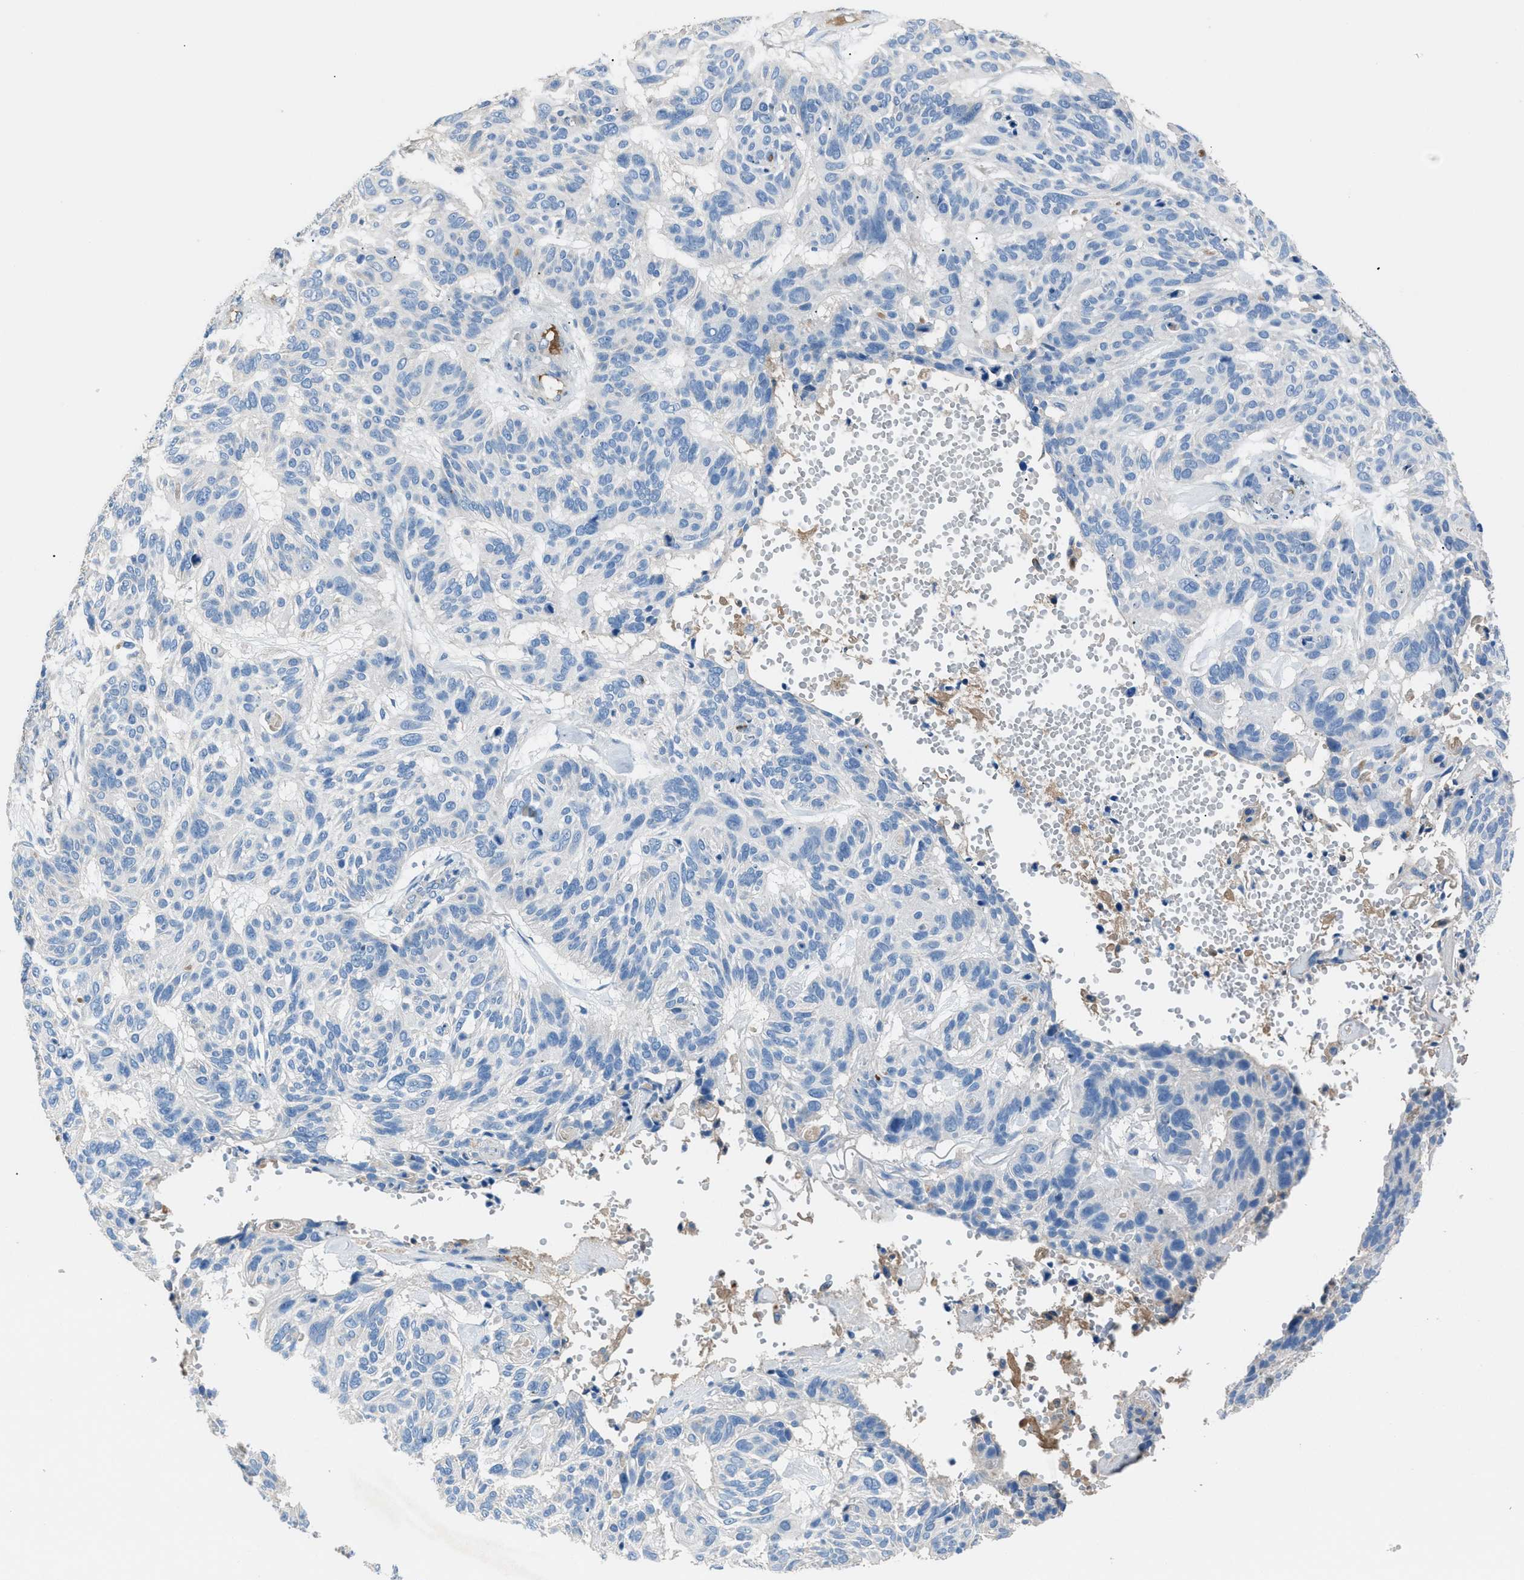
{"staining": {"intensity": "negative", "quantity": "none", "location": "none"}, "tissue": "skin cancer", "cell_type": "Tumor cells", "image_type": "cancer", "snomed": [{"axis": "morphology", "description": "Basal cell carcinoma"}, {"axis": "topography", "description": "Skin"}], "caption": "Tumor cells are negative for brown protein staining in skin basal cell carcinoma.", "gene": "SGCZ", "patient": {"sex": "male", "age": 85}}